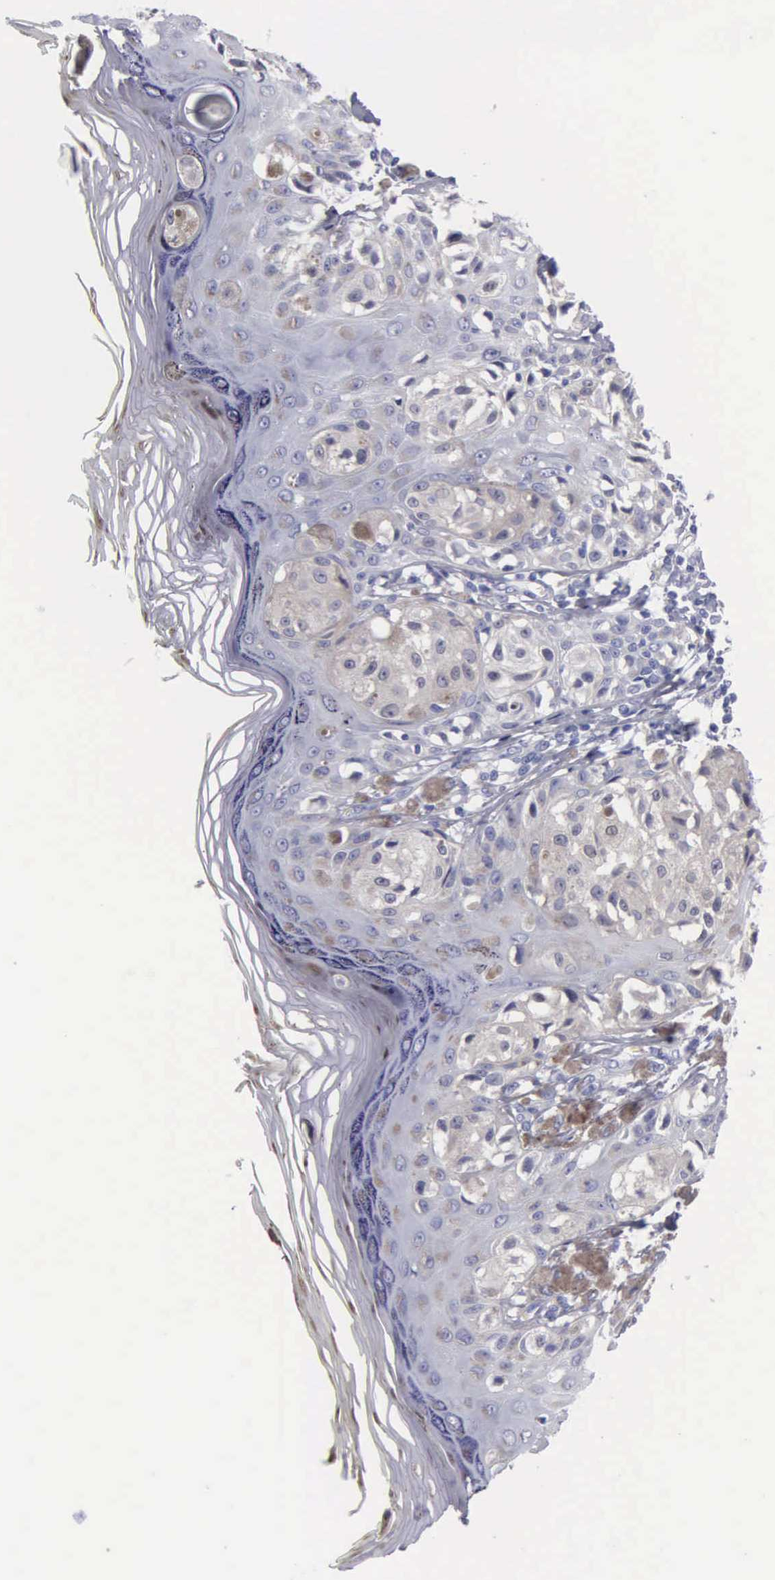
{"staining": {"intensity": "weak", "quantity": "<25%", "location": "cytoplasmic/membranous"}, "tissue": "melanoma", "cell_type": "Tumor cells", "image_type": "cancer", "snomed": [{"axis": "morphology", "description": "Malignant melanoma, NOS"}, {"axis": "topography", "description": "Skin"}], "caption": "There is no significant expression in tumor cells of melanoma.", "gene": "CYP19A1", "patient": {"sex": "female", "age": 55}}